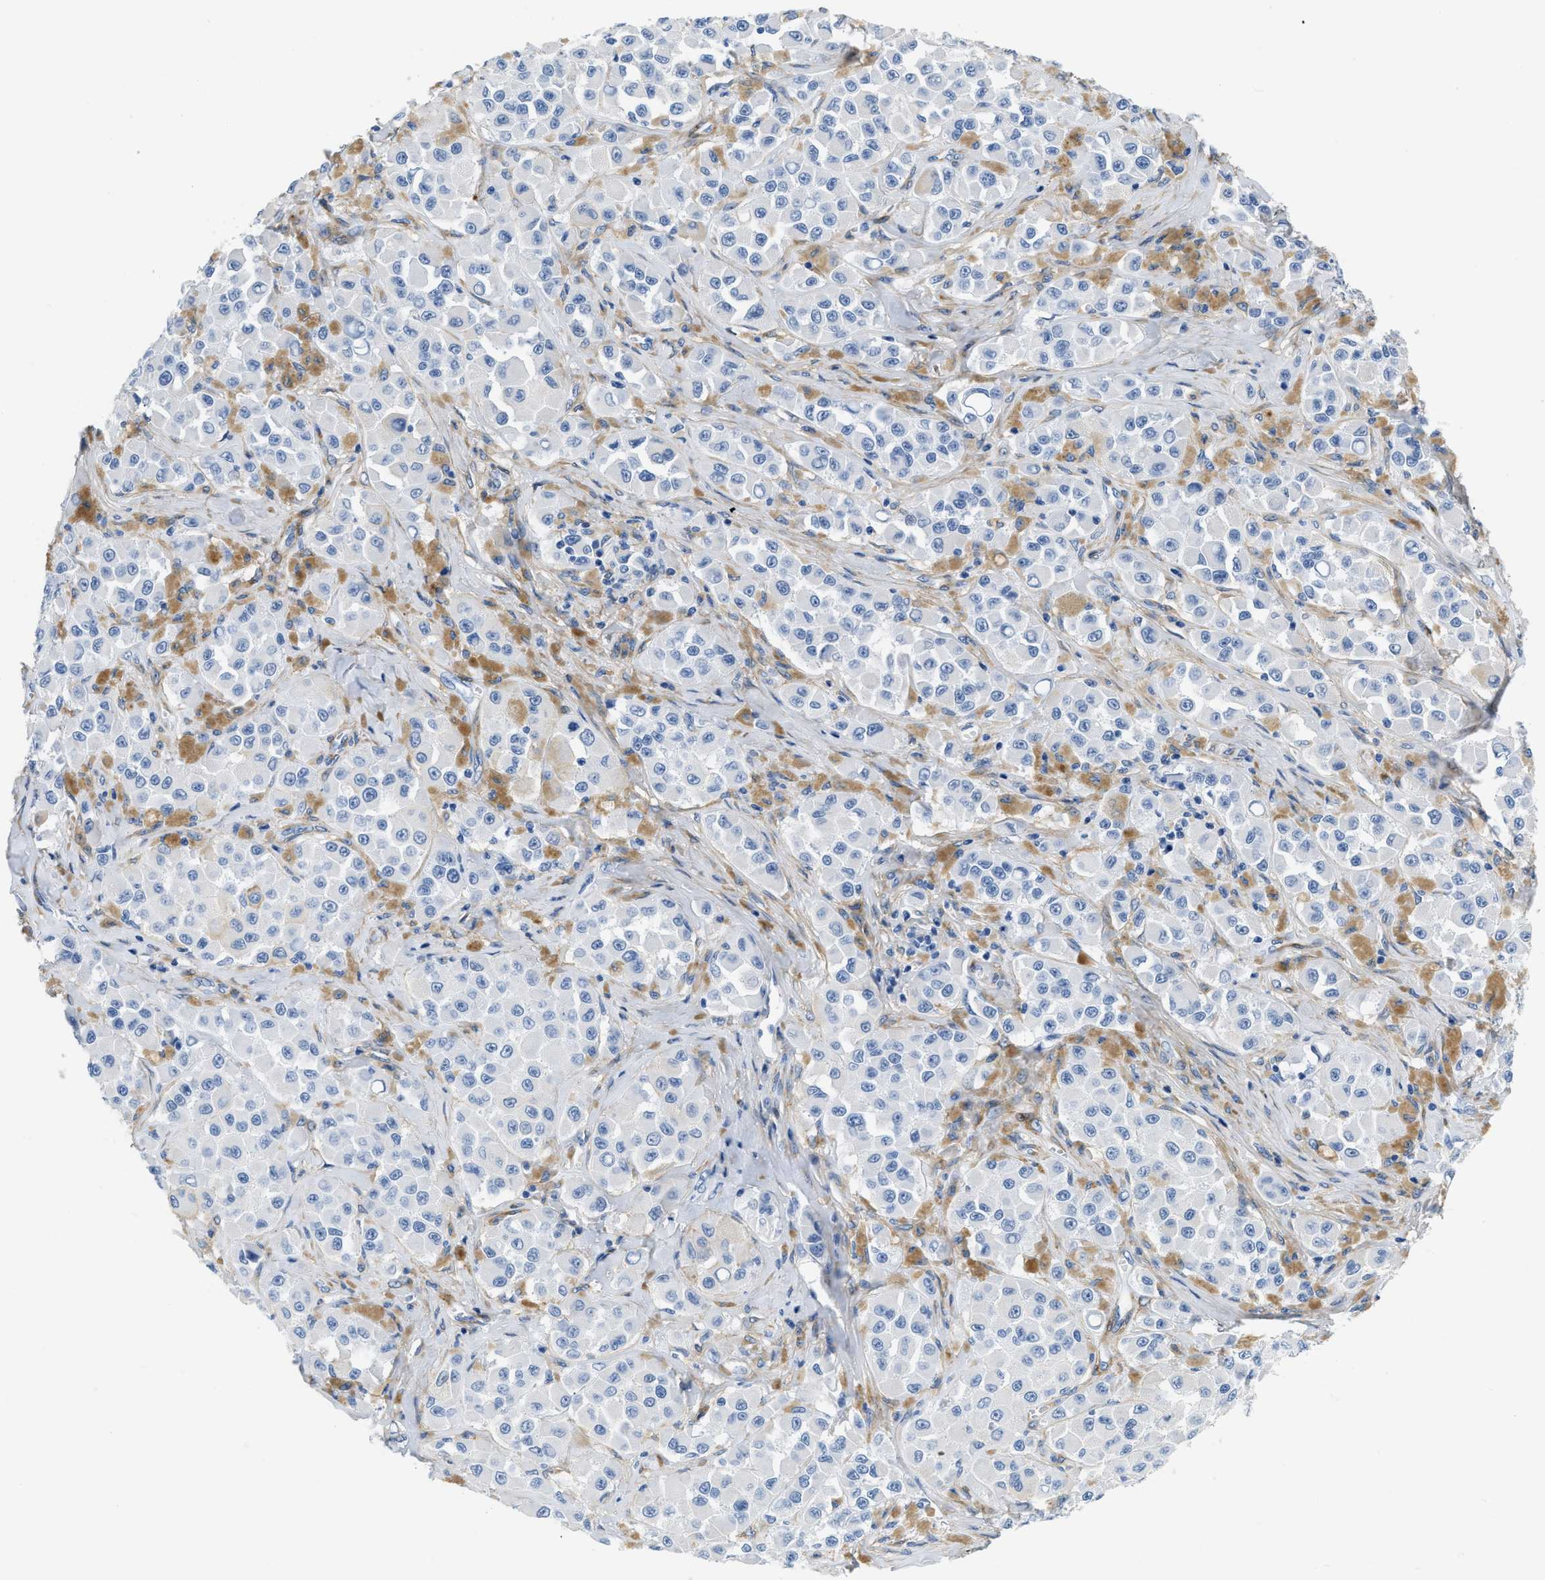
{"staining": {"intensity": "negative", "quantity": "none", "location": "none"}, "tissue": "melanoma", "cell_type": "Tumor cells", "image_type": "cancer", "snomed": [{"axis": "morphology", "description": "Malignant melanoma, NOS"}, {"axis": "topography", "description": "Skin"}], "caption": "Human malignant melanoma stained for a protein using immunohistochemistry (IHC) reveals no positivity in tumor cells.", "gene": "PDGFRB", "patient": {"sex": "male", "age": 84}}